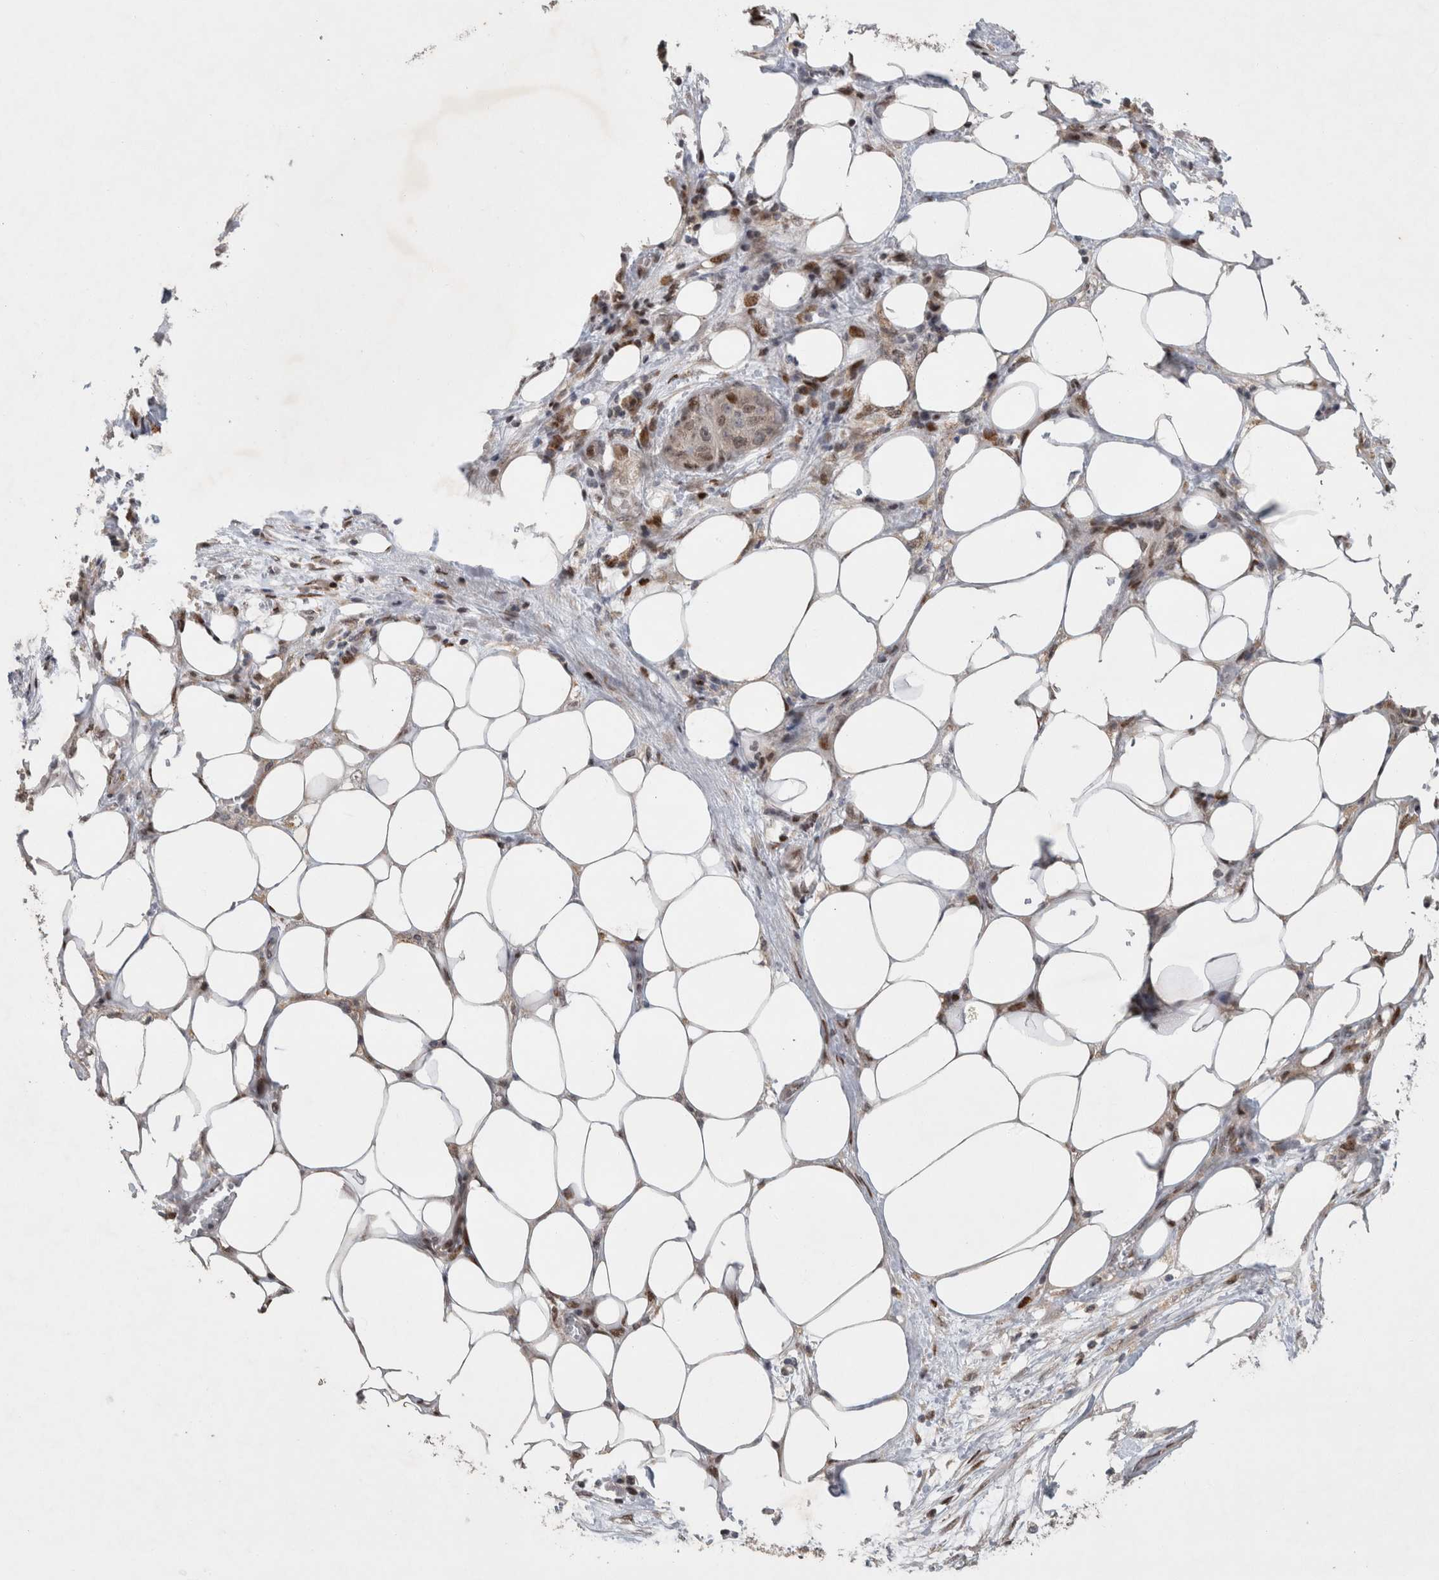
{"staining": {"intensity": "weak", "quantity": "<25%", "location": "cytoplasmic/membranous,nuclear"}, "tissue": "pancreatic cancer", "cell_type": "Tumor cells", "image_type": "cancer", "snomed": [{"axis": "morphology", "description": "Adenocarcinoma, NOS"}, {"axis": "topography", "description": "Pancreas"}], "caption": "An image of human pancreatic cancer is negative for staining in tumor cells.", "gene": "C8orf58", "patient": {"sex": "female", "age": 78}}